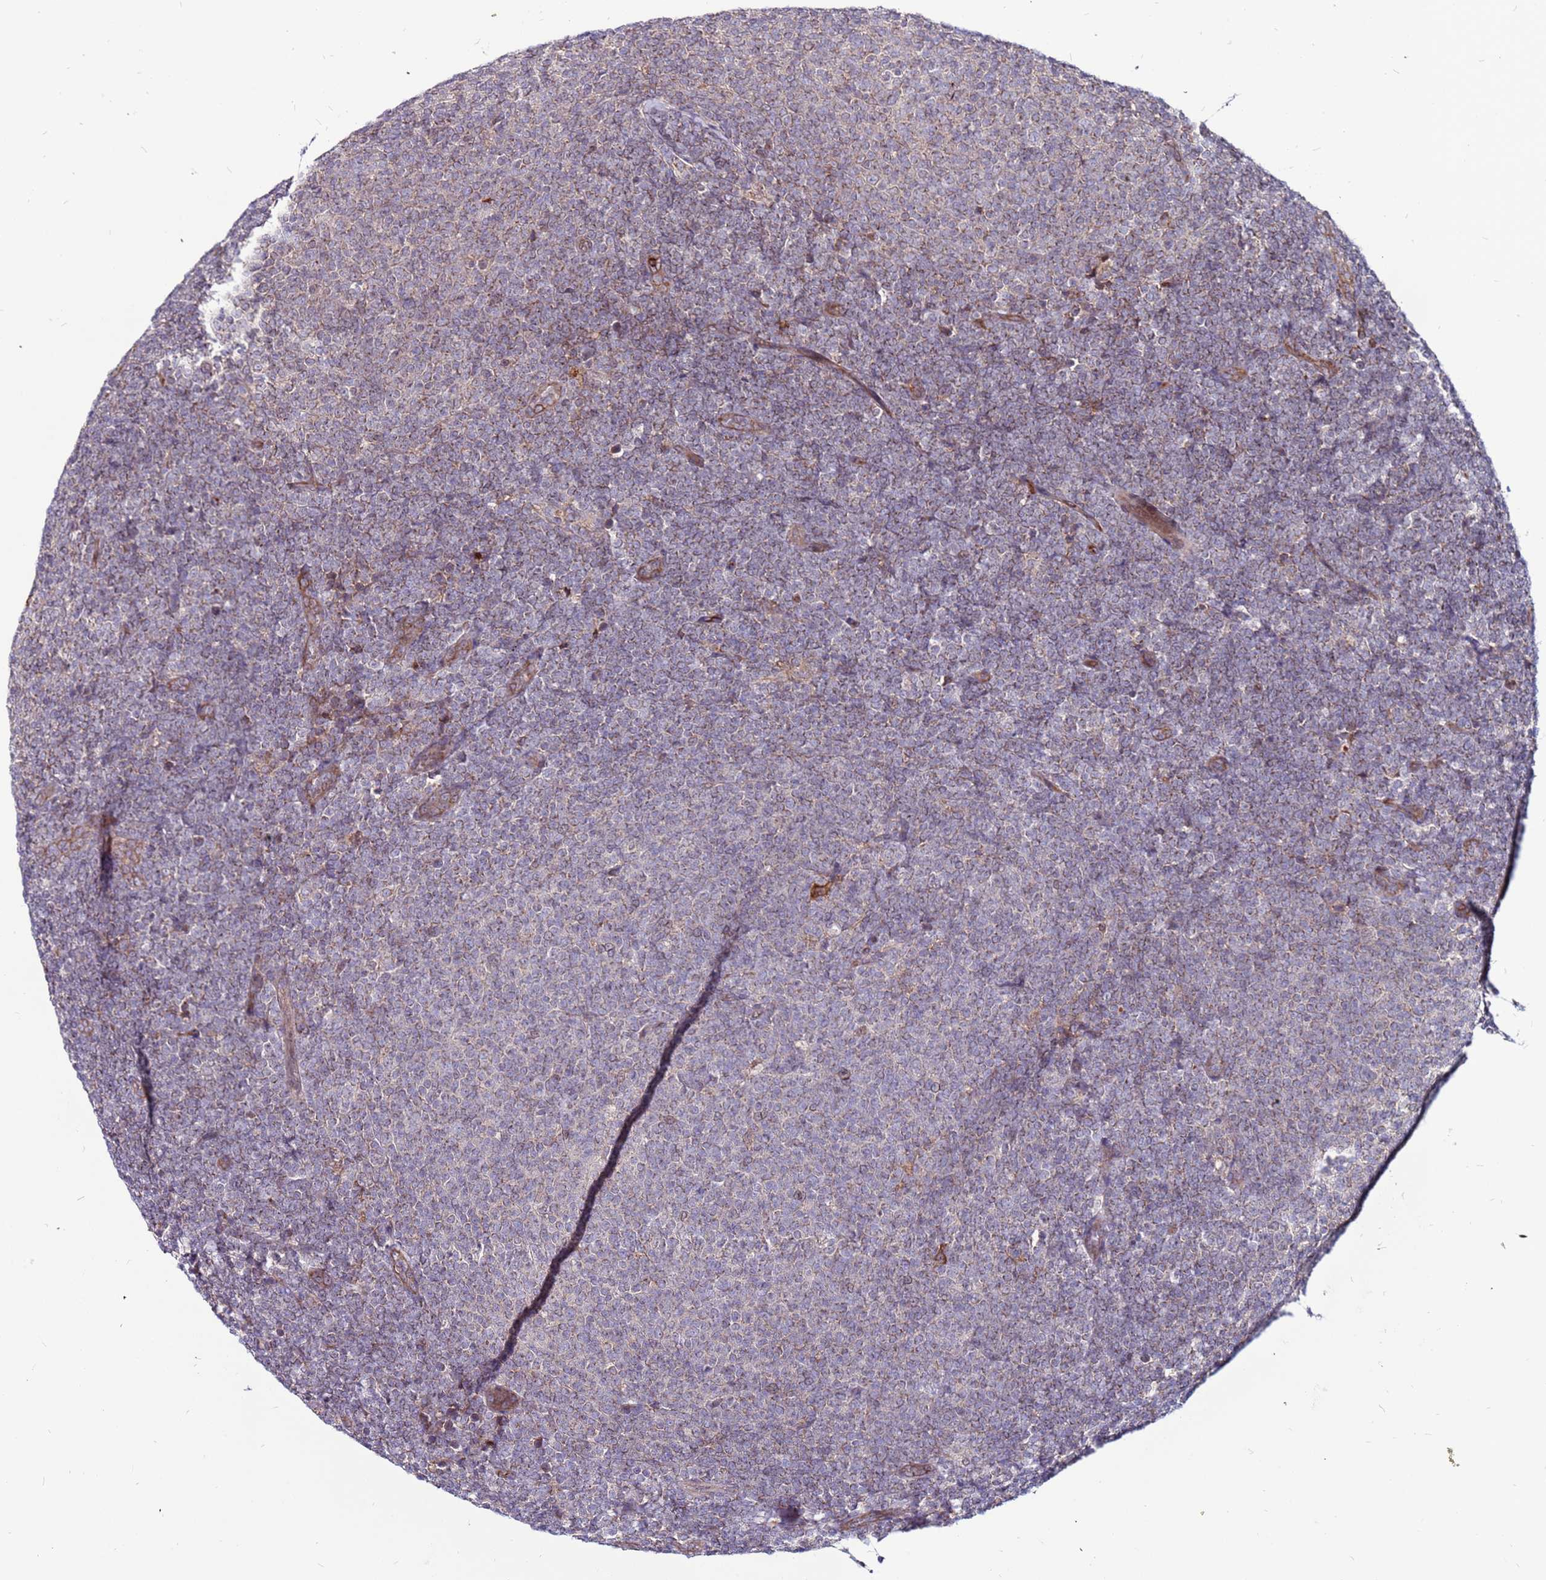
{"staining": {"intensity": "negative", "quantity": "none", "location": "none"}, "tissue": "lymphoma", "cell_type": "Tumor cells", "image_type": "cancer", "snomed": [{"axis": "morphology", "description": "Malignant lymphoma, non-Hodgkin's type, Low grade"}, {"axis": "topography", "description": "Lymph node"}], "caption": "The photomicrograph reveals no significant expression in tumor cells of lymphoma.", "gene": "CCDC71", "patient": {"sex": "male", "age": 66}}